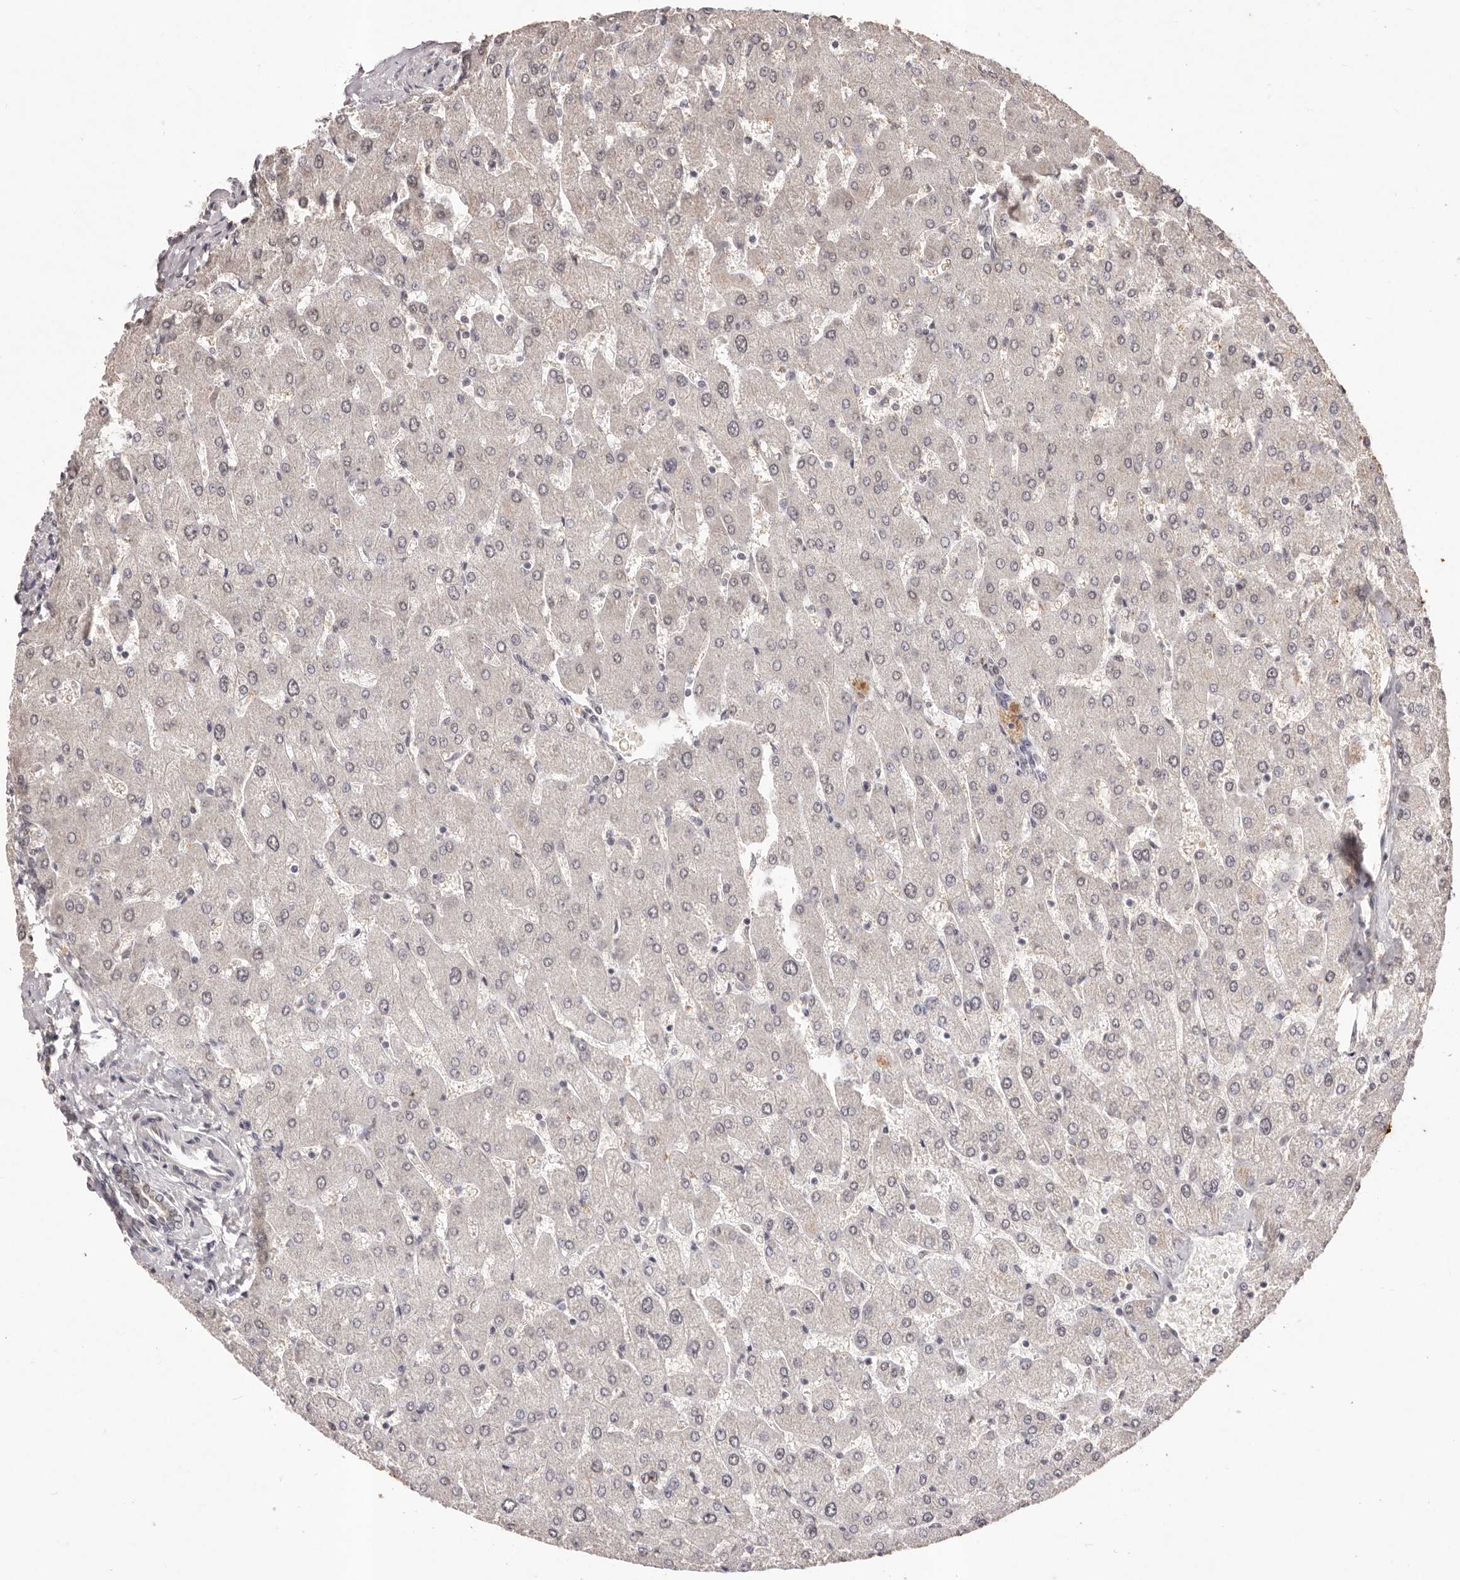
{"staining": {"intensity": "negative", "quantity": "none", "location": "none"}, "tissue": "liver", "cell_type": "Cholangiocytes", "image_type": "normal", "snomed": [{"axis": "morphology", "description": "Normal tissue, NOS"}, {"axis": "topography", "description": "Liver"}], "caption": "Immunohistochemistry (IHC) image of normal liver: human liver stained with DAB (3,3'-diaminobenzidine) demonstrates no significant protein expression in cholangiocytes.", "gene": "RPS6KA5", "patient": {"sex": "male", "age": 55}}